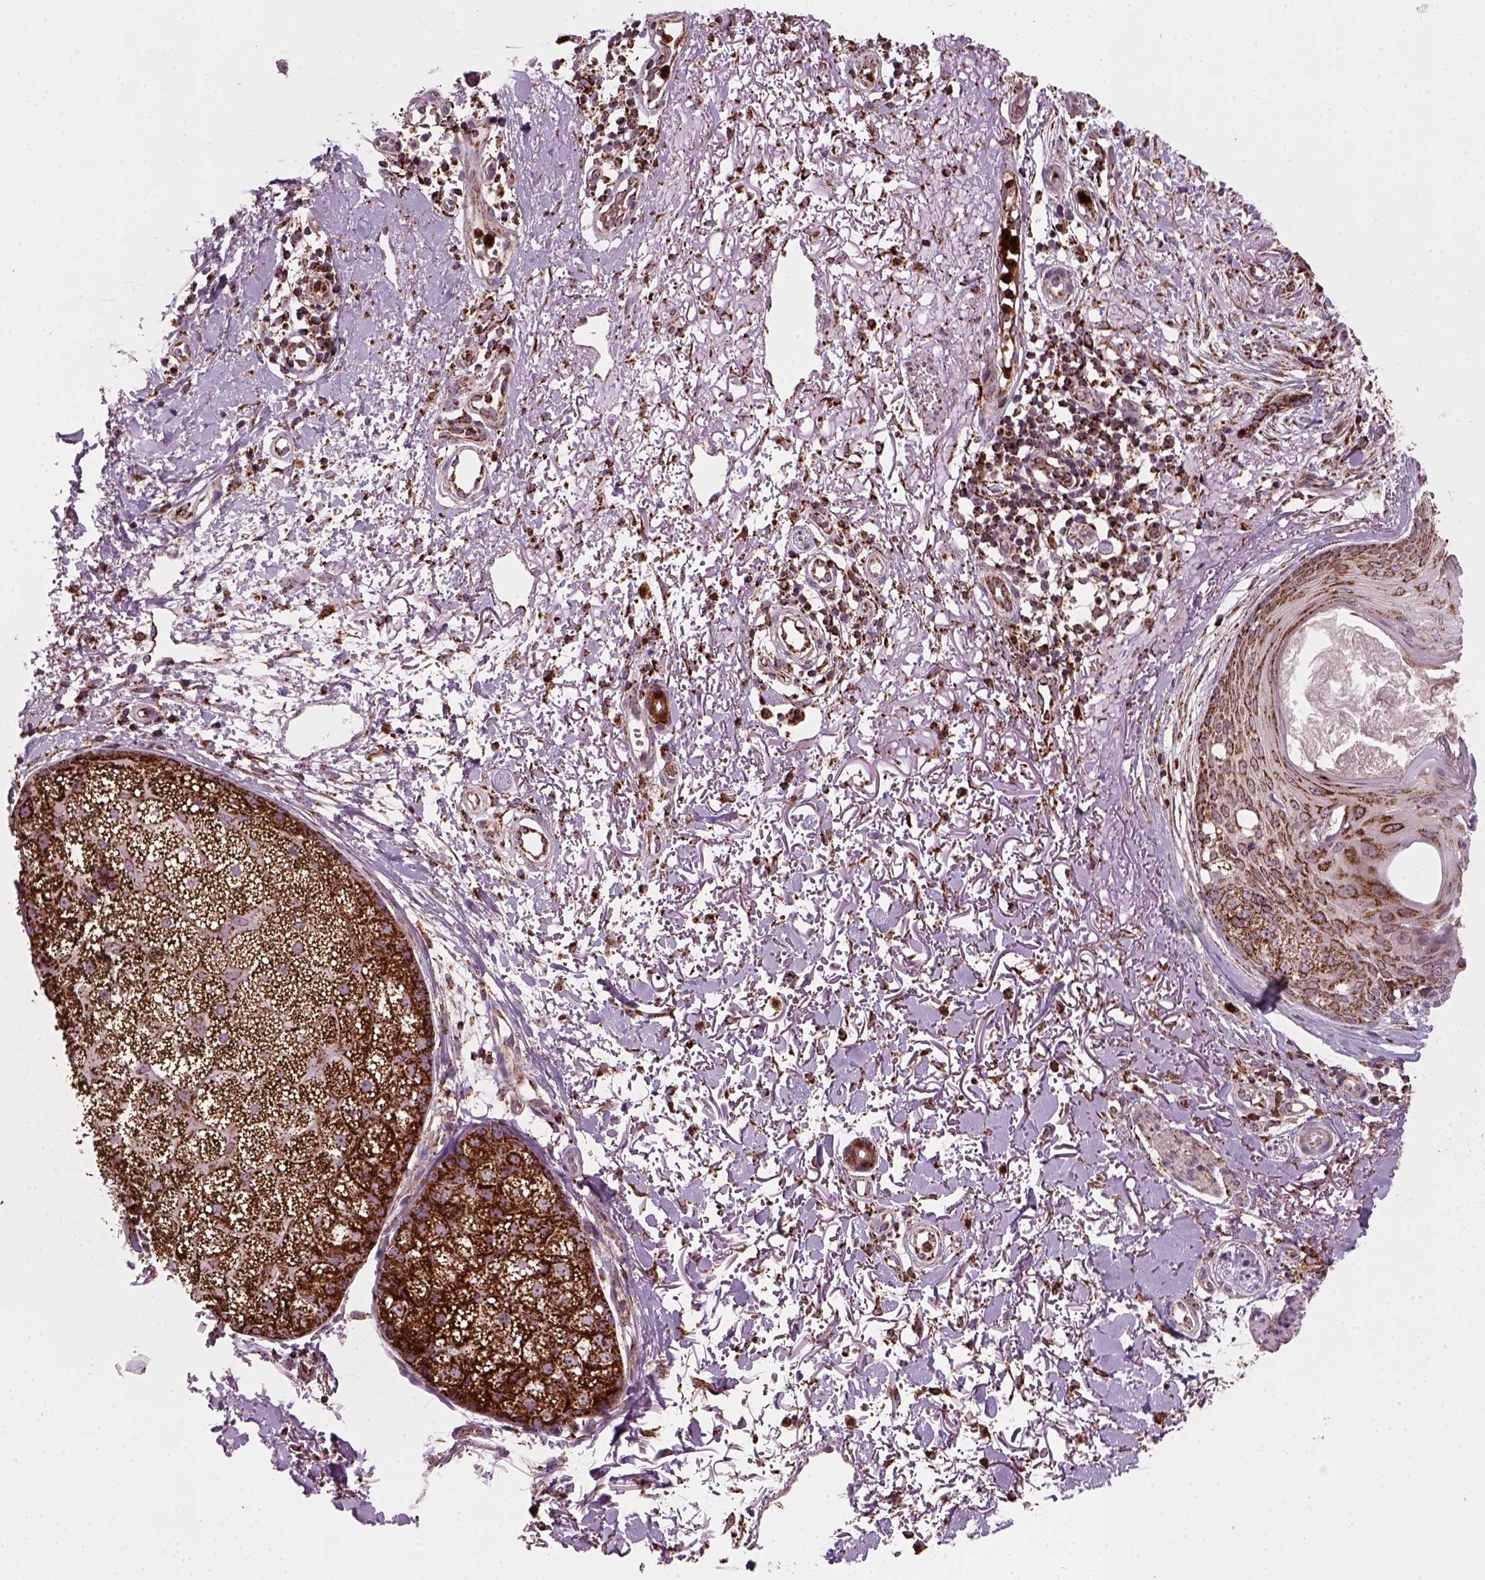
{"staining": {"intensity": "strong", "quantity": ">75%", "location": "cytoplasmic/membranous"}, "tissue": "skin cancer", "cell_type": "Tumor cells", "image_type": "cancer", "snomed": [{"axis": "morphology", "description": "Basal cell carcinoma"}, {"axis": "topography", "description": "Skin"}], "caption": "Protein staining shows strong cytoplasmic/membranous positivity in approximately >75% of tumor cells in basal cell carcinoma (skin).", "gene": "NUDT16L1", "patient": {"sex": "male", "age": 74}}